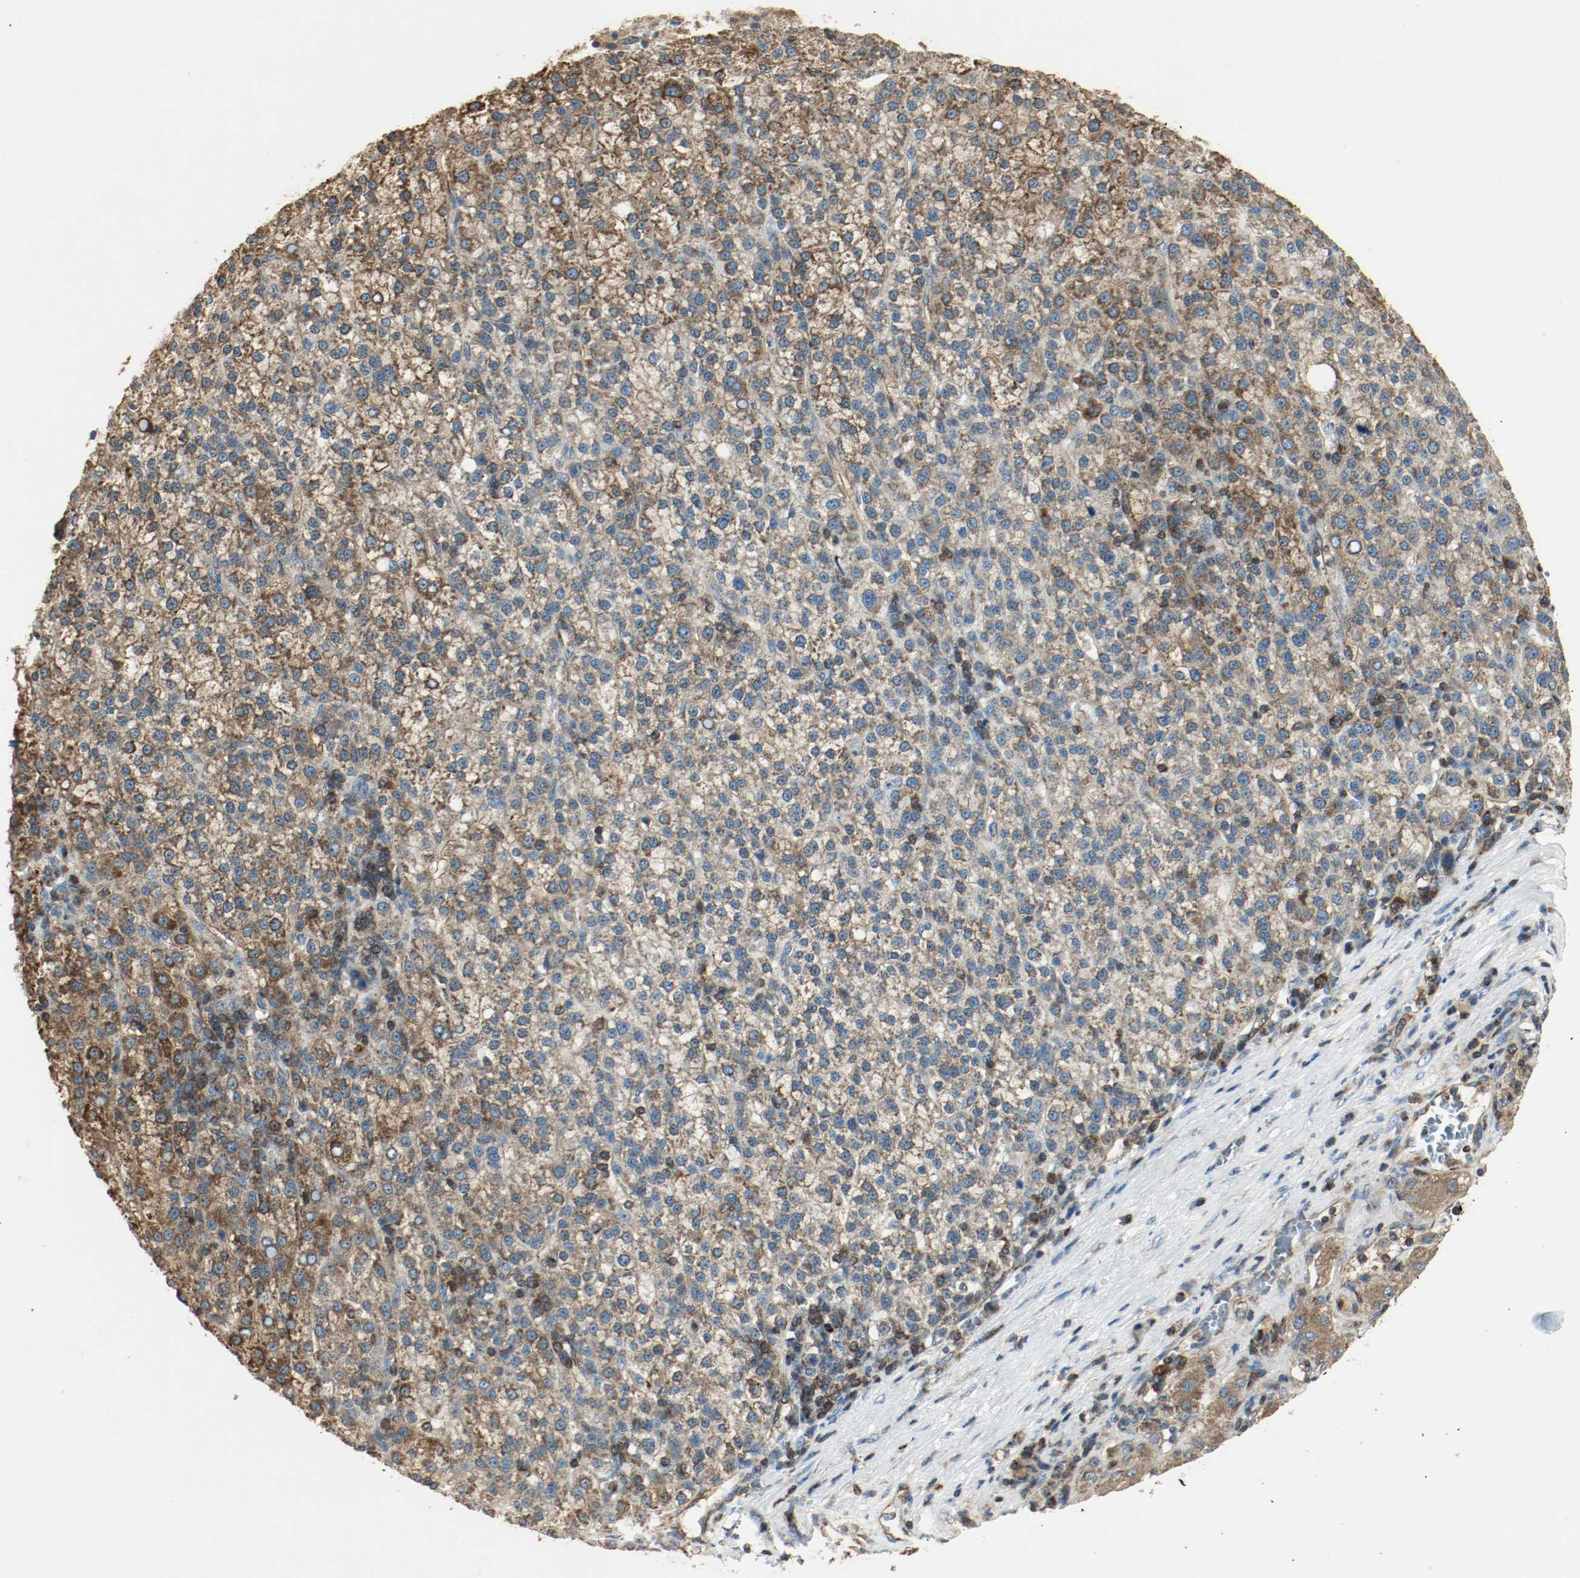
{"staining": {"intensity": "strong", "quantity": ">75%", "location": "cytoplasmic/membranous"}, "tissue": "liver cancer", "cell_type": "Tumor cells", "image_type": "cancer", "snomed": [{"axis": "morphology", "description": "Carcinoma, Hepatocellular, NOS"}, {"axis": "topography", "description": "Liver"}], "caption": "Liver hepatocellular carcinoma stained for a protein (brown) shows strong cytoplasmic/membranous positive positivity in approximately >75% of tumor cells.", "gene": "PLCG1", "patient": {"sex": "female", "age": 58}}